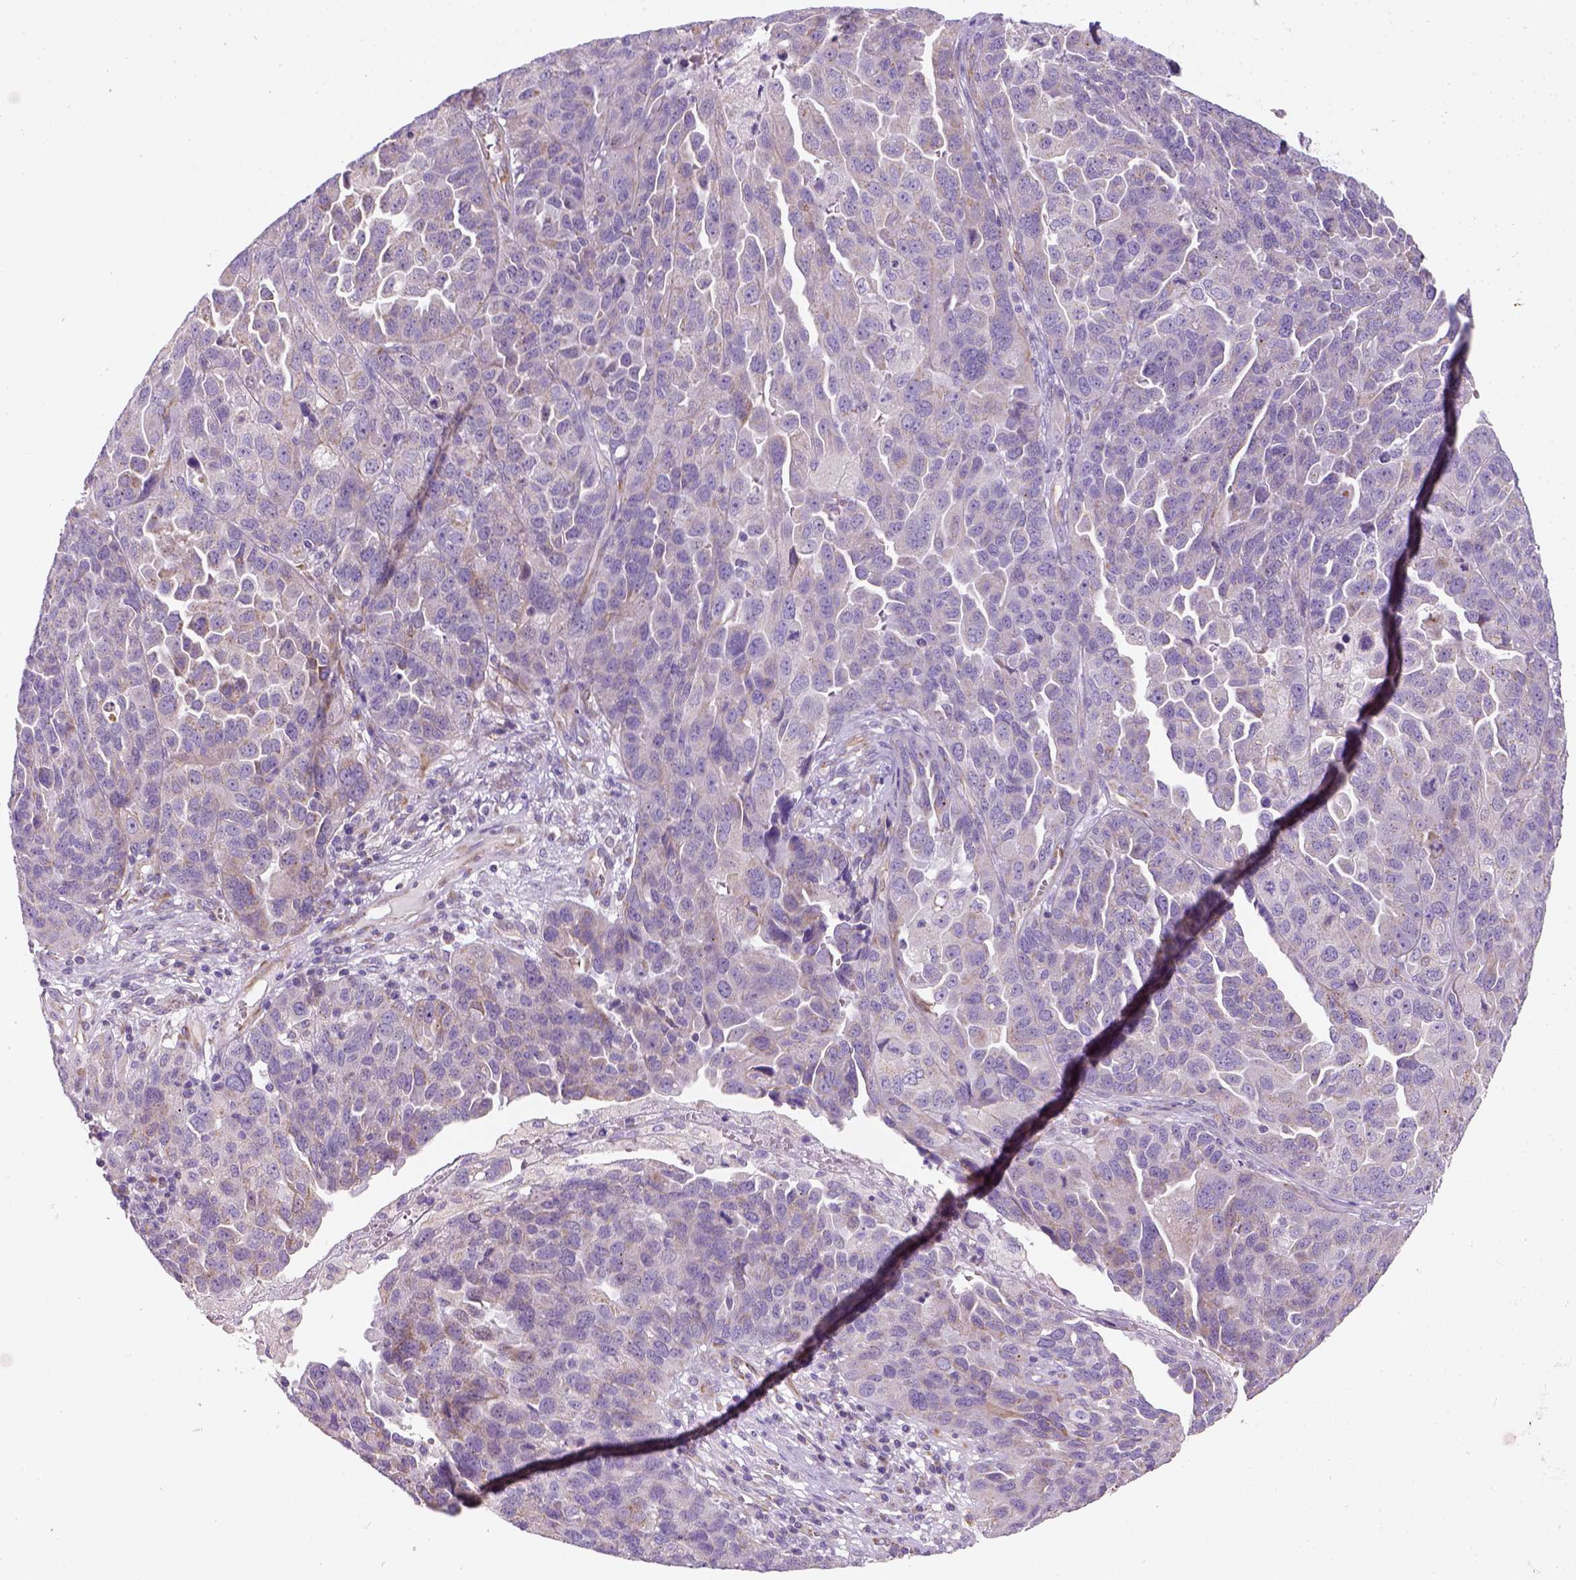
{"staining": {"intensity": "negative", "quantity": "none", "location": "none"}, "tissue": "ovarian cancer", "cell_type": "Tumor cells", "image_type": "cancer", "snomed": [{"axis": "morphology", "description": "Cystadenocarcinoma, serous, NOS"}, {"axis": "topography", "description": "Ovary"}], "caption": "The IHC micrograph has no significant staining in tumor cells of ovarian cancer tissue.", "gene": "CES2", "patient": {"sex": "female", "age": 87}}